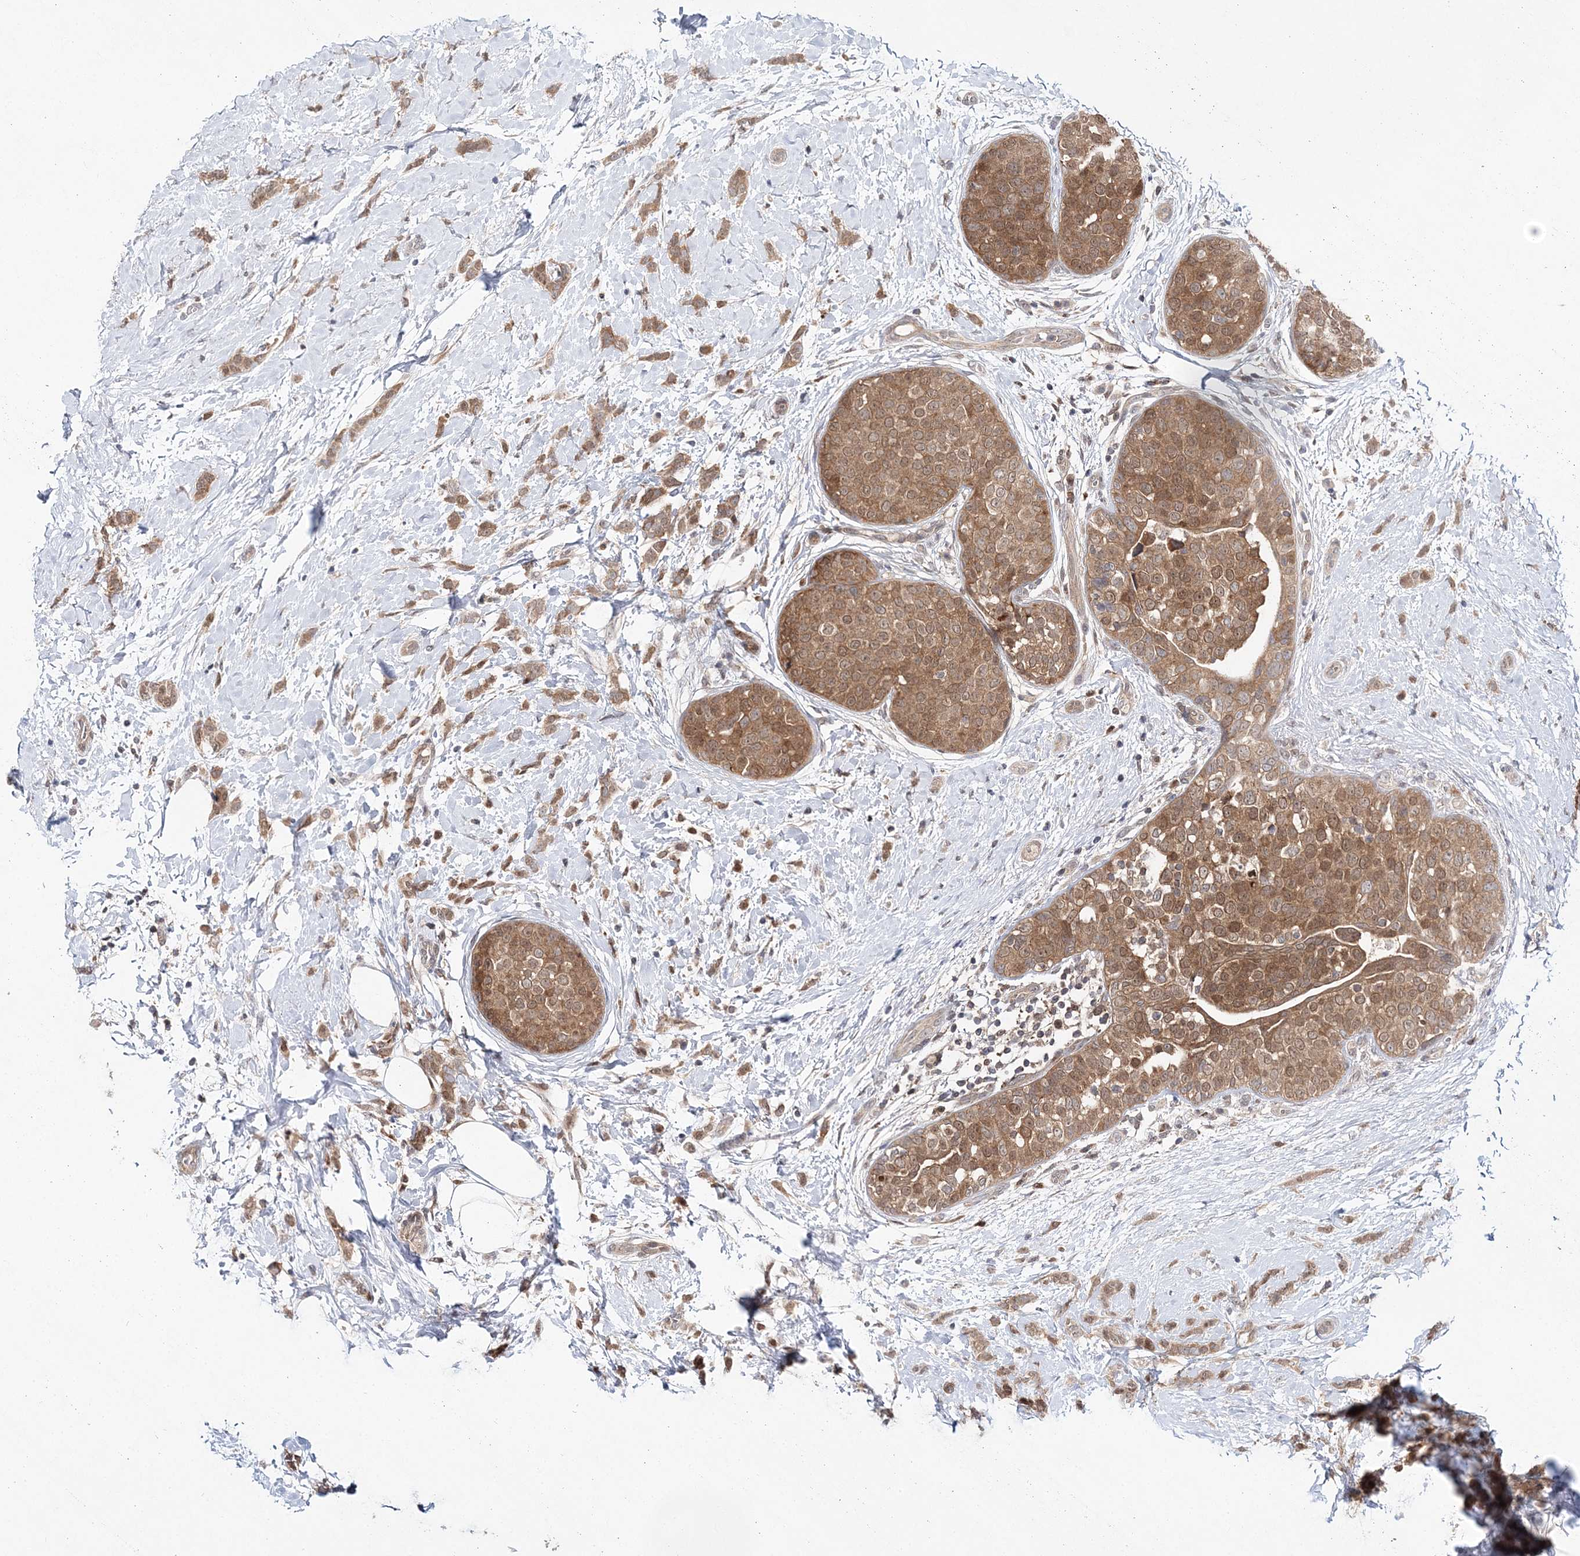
{"staining": {"intensity": "moderate", "quantity": ">75%", "location": "cytoplasmic/membranous"}, "tissue": "breast cancer", "cell_type": "Tumor cells", "image_type": "cancer", "snomed": [{"axis": "morphology", "description": "Lobular carcinoma, in situ"}, {"axis": "morphology", "description": "Lobular carcinoma"}, {"axis": "topography", "description": "Breast"}], "caption": "Breast cancer (lobular carcinoma) tissue reveals moderate cytoplasmic/membranous positivity in approximately >75% of tumor cells", "gene": "NIF3L1", "patient": {"sex": "female", "age": 41}}